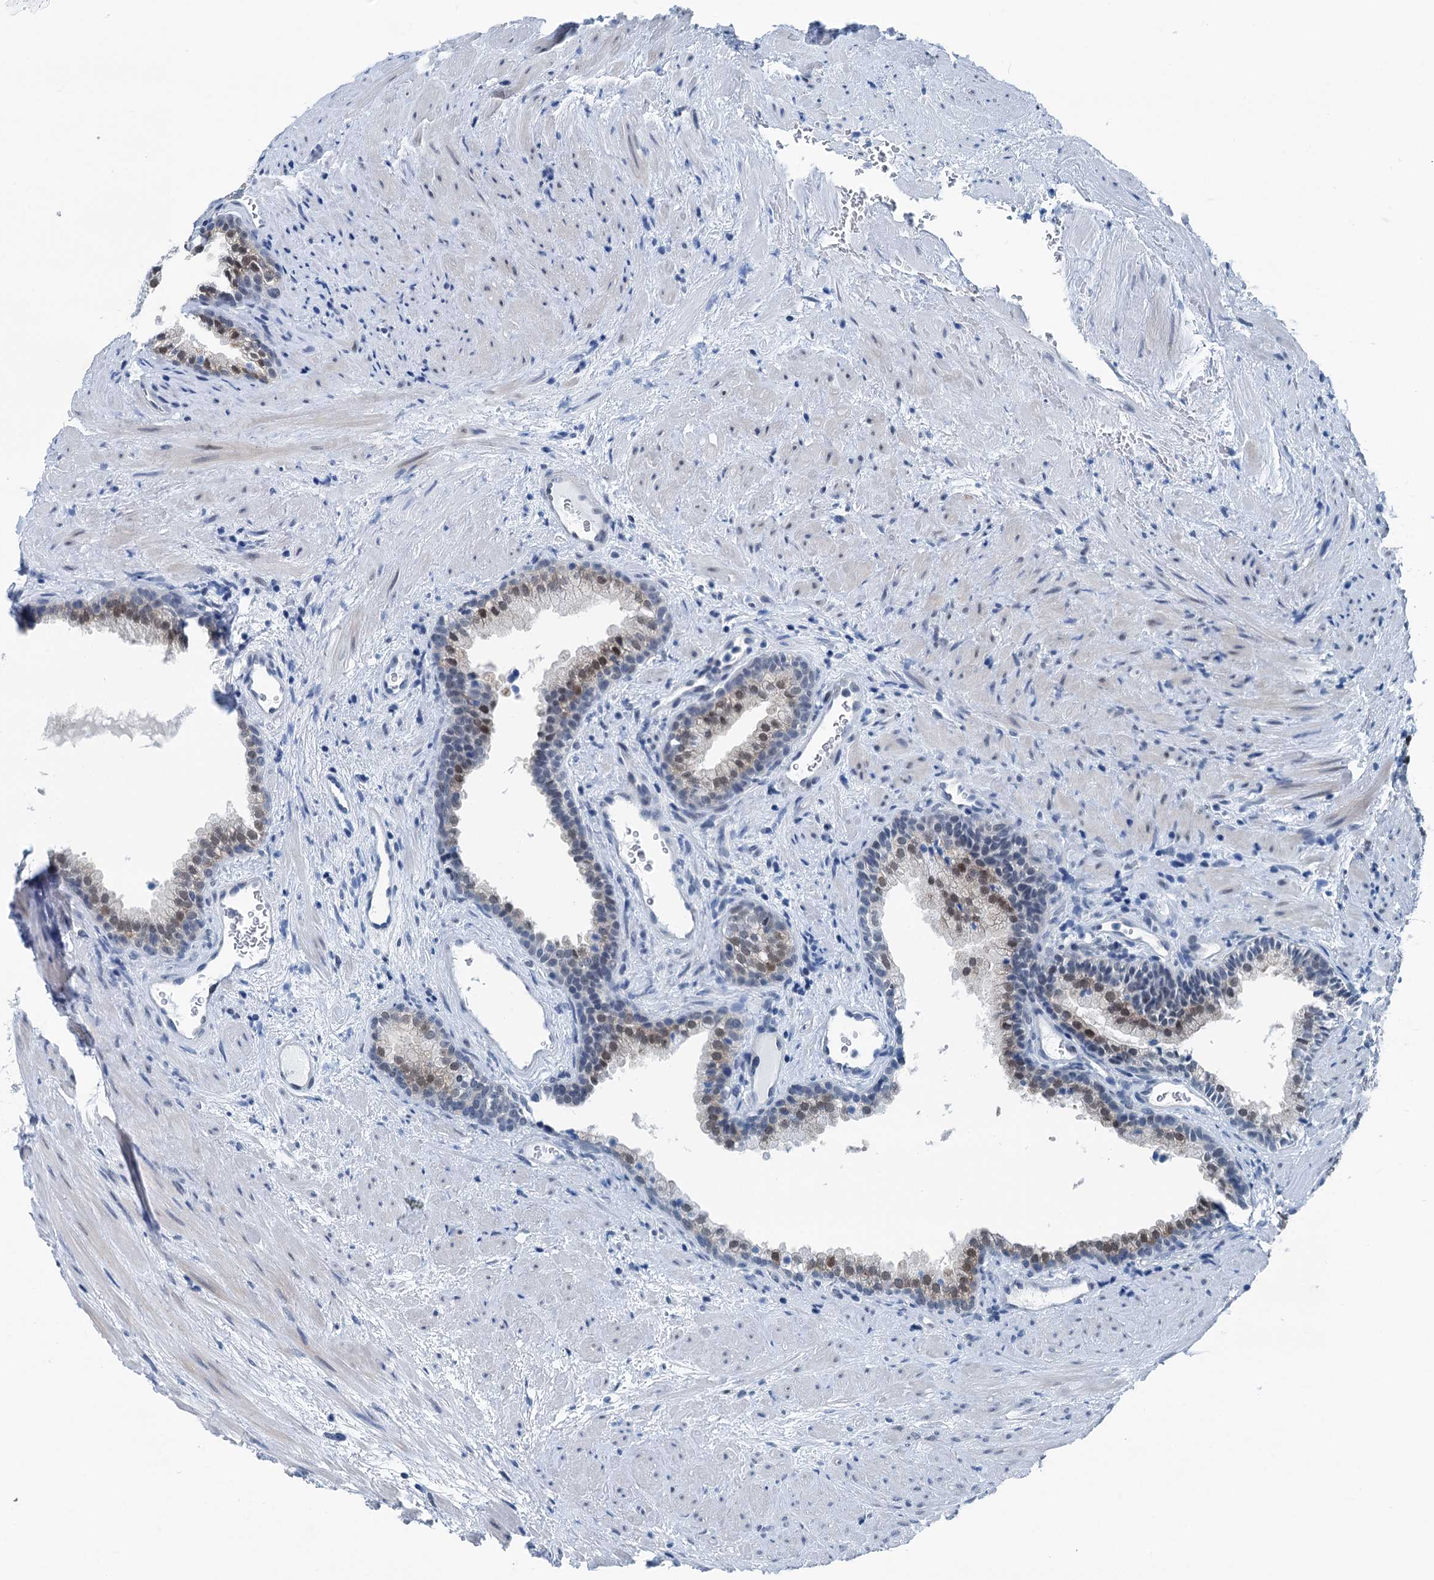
{"staining": {"intensity": "moderate", "quantity": "<25%", "location": "nuclear"}, "tissue": "prostate", "cell_type": "Glandular cells", "image_type": "normal", "snomed": [{"axis": "morphology", "description": "Normal tissue, NOS"}, {"axis": "topography", "description": "Prostate"}], "caption": "The image demonstrates staining of normal prostate, revealing moderate nuclear protein expression (brown color) within glandular cells. (IHC, brightfield microscopy, high magnification).", "gene": "TRPT1", "patient": {"sex": "male", "age": 76}}